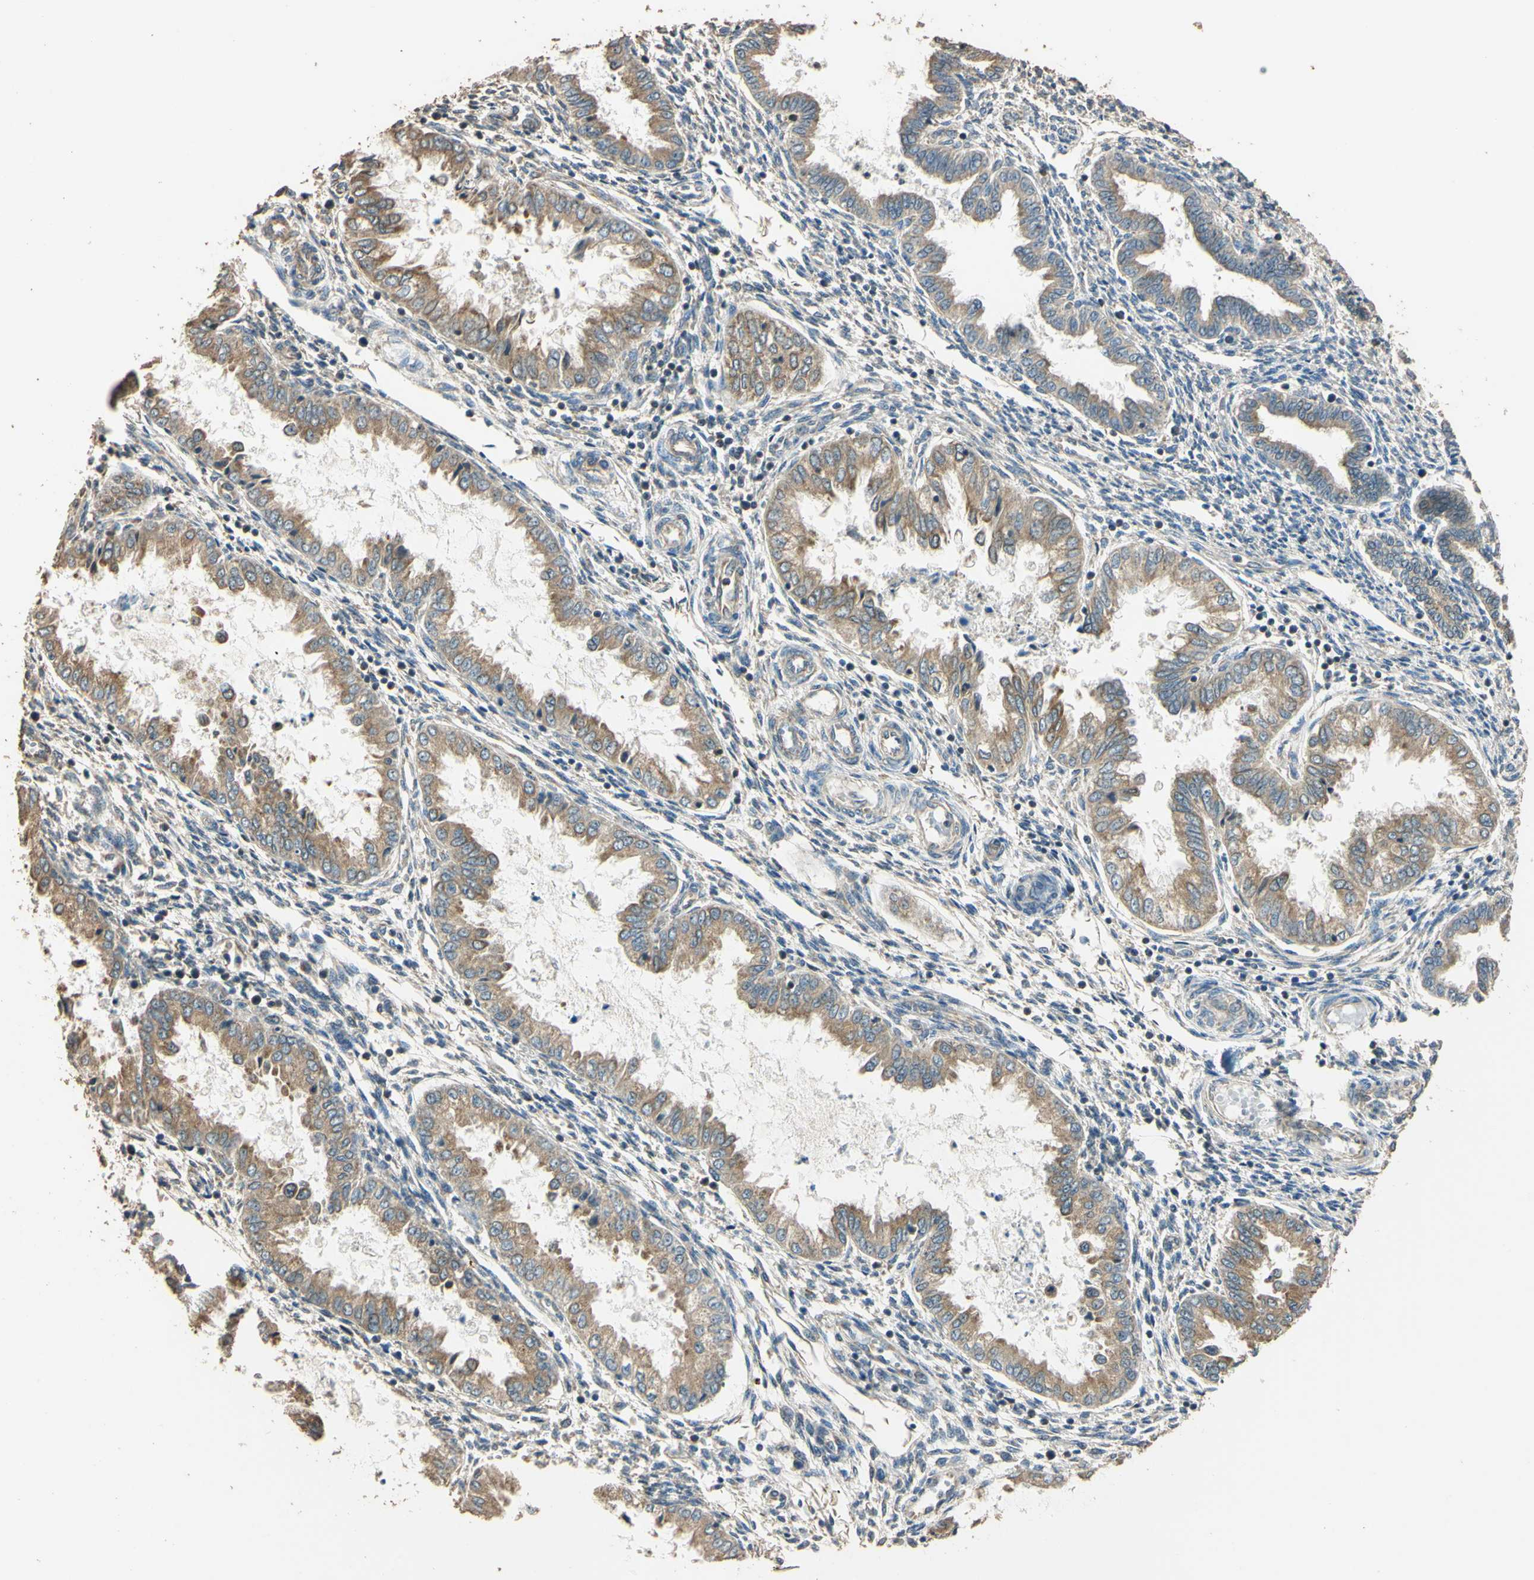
{"staining": {"intensity": "weak", "quantity": "25%-75%", "location": "cytoplasmic/membranous"}, "tissue": "endometrium", "cell_type": "Cells in endometrial stroma", "image_type": "normal", "snomed": [{"axis": "morphology", "description": "Normal tissue, NOS"}, {"axis": "topography", "description": "Endometrium"}], "caption": "IHC staining of normal endometrium, which reveals low levels of weak cytoplasmic/membranous expression in approximately 25%-75% of cells in endometrial stroma indicating weak cytoplasmic/membranous protein staining. The staining was performed using DAB (3,3'-diaminobenzidine) (brown) for protein detection and nuclei were counterstained in hematoxylin (blue).", "gene": "STX18", "patient": {"sex": "female", "age": 33}}